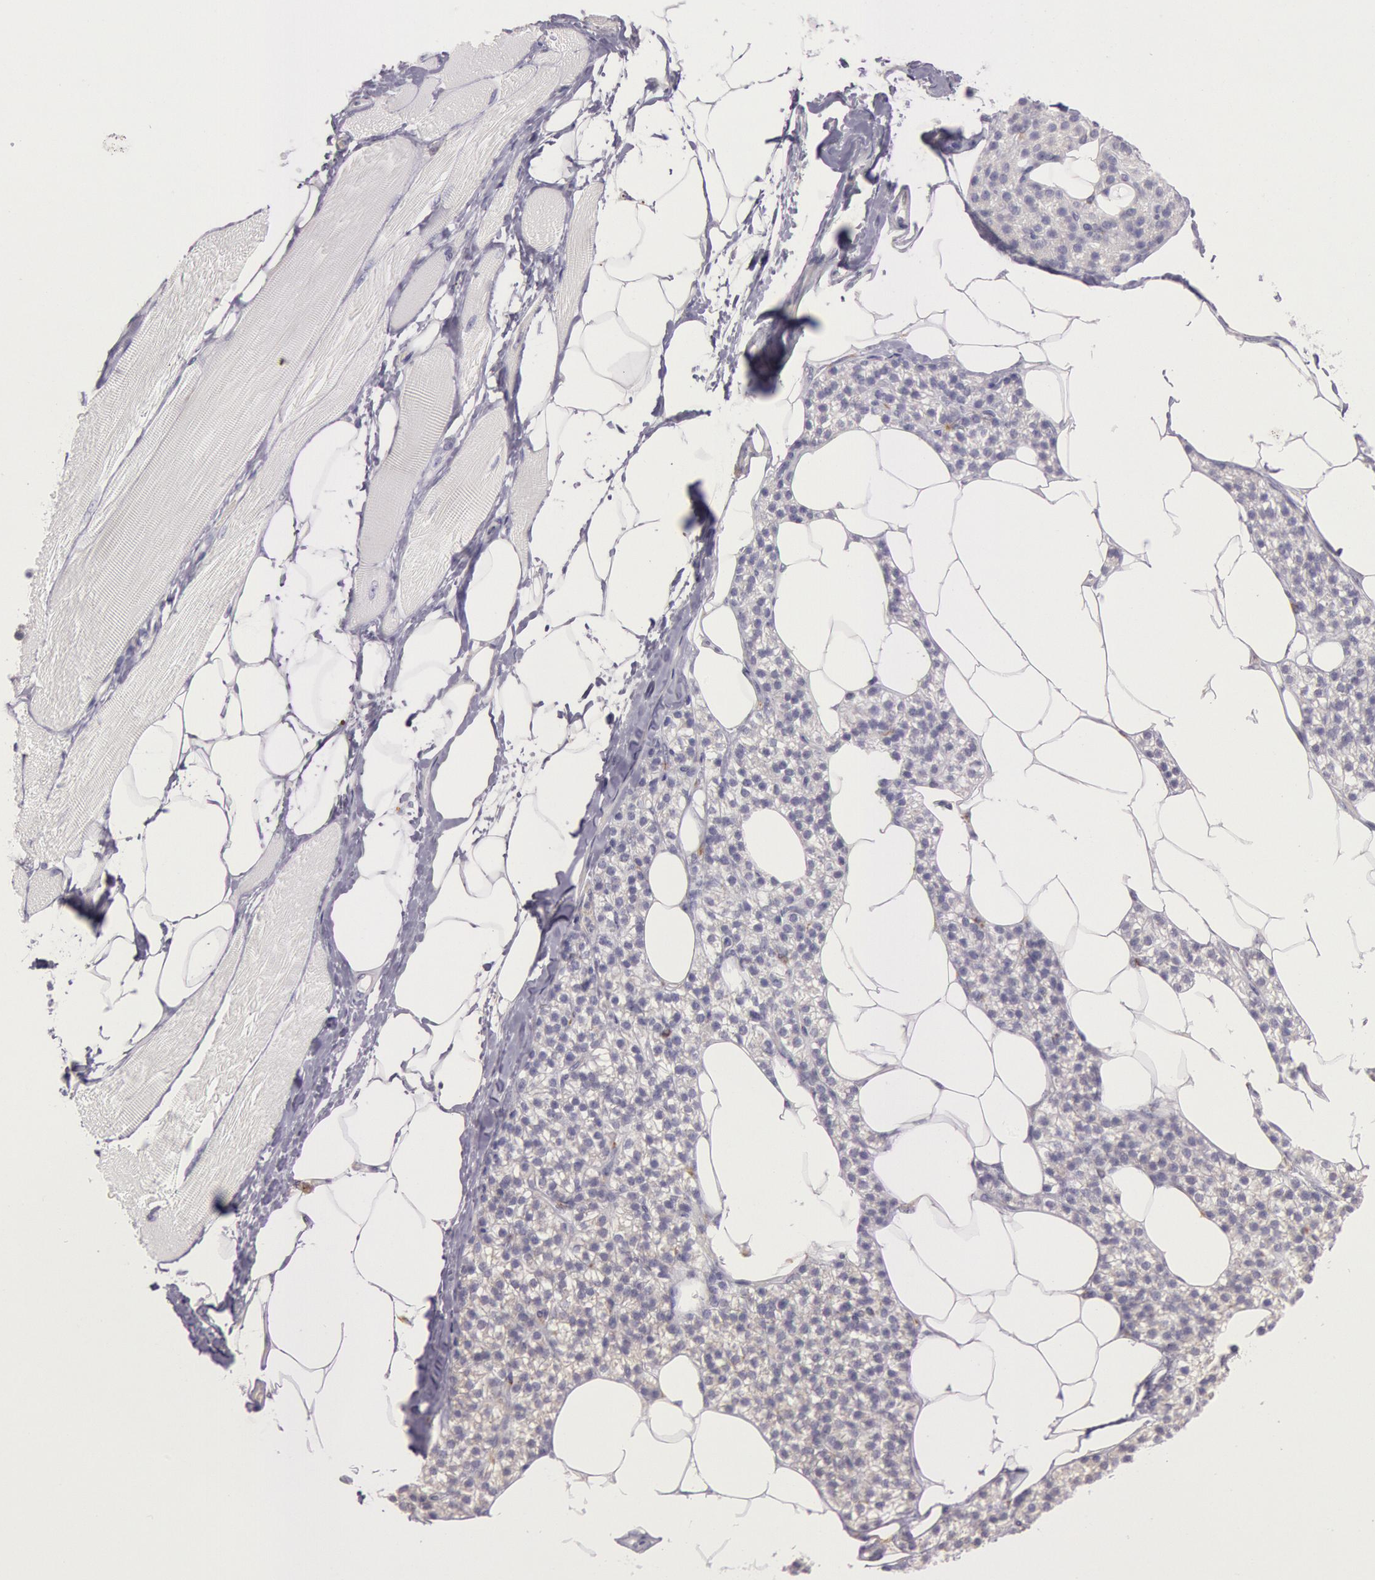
{"staining": {"intensity": "negative", "quantity": "none", "location": "none"}, "tissue": "skeletal muscle", "cell_type": "Myocytes", "image_type": "normal", "snomed": [{"axis": "morphology", "description": "Normal tissue, NOS"}, {"axis": "topography", "description": "Skeletal muscle"}, {"axis": "topography", "description": "Parathyroid gland"}], "caption": "This is a micrograph of IHC staining of unremarkable skeletal muscle, which shows no staining in myocytes. (DAB IHC, high magnification).", "gene": "CIDEB", "patient": {"sex": "female", "age": 37}}